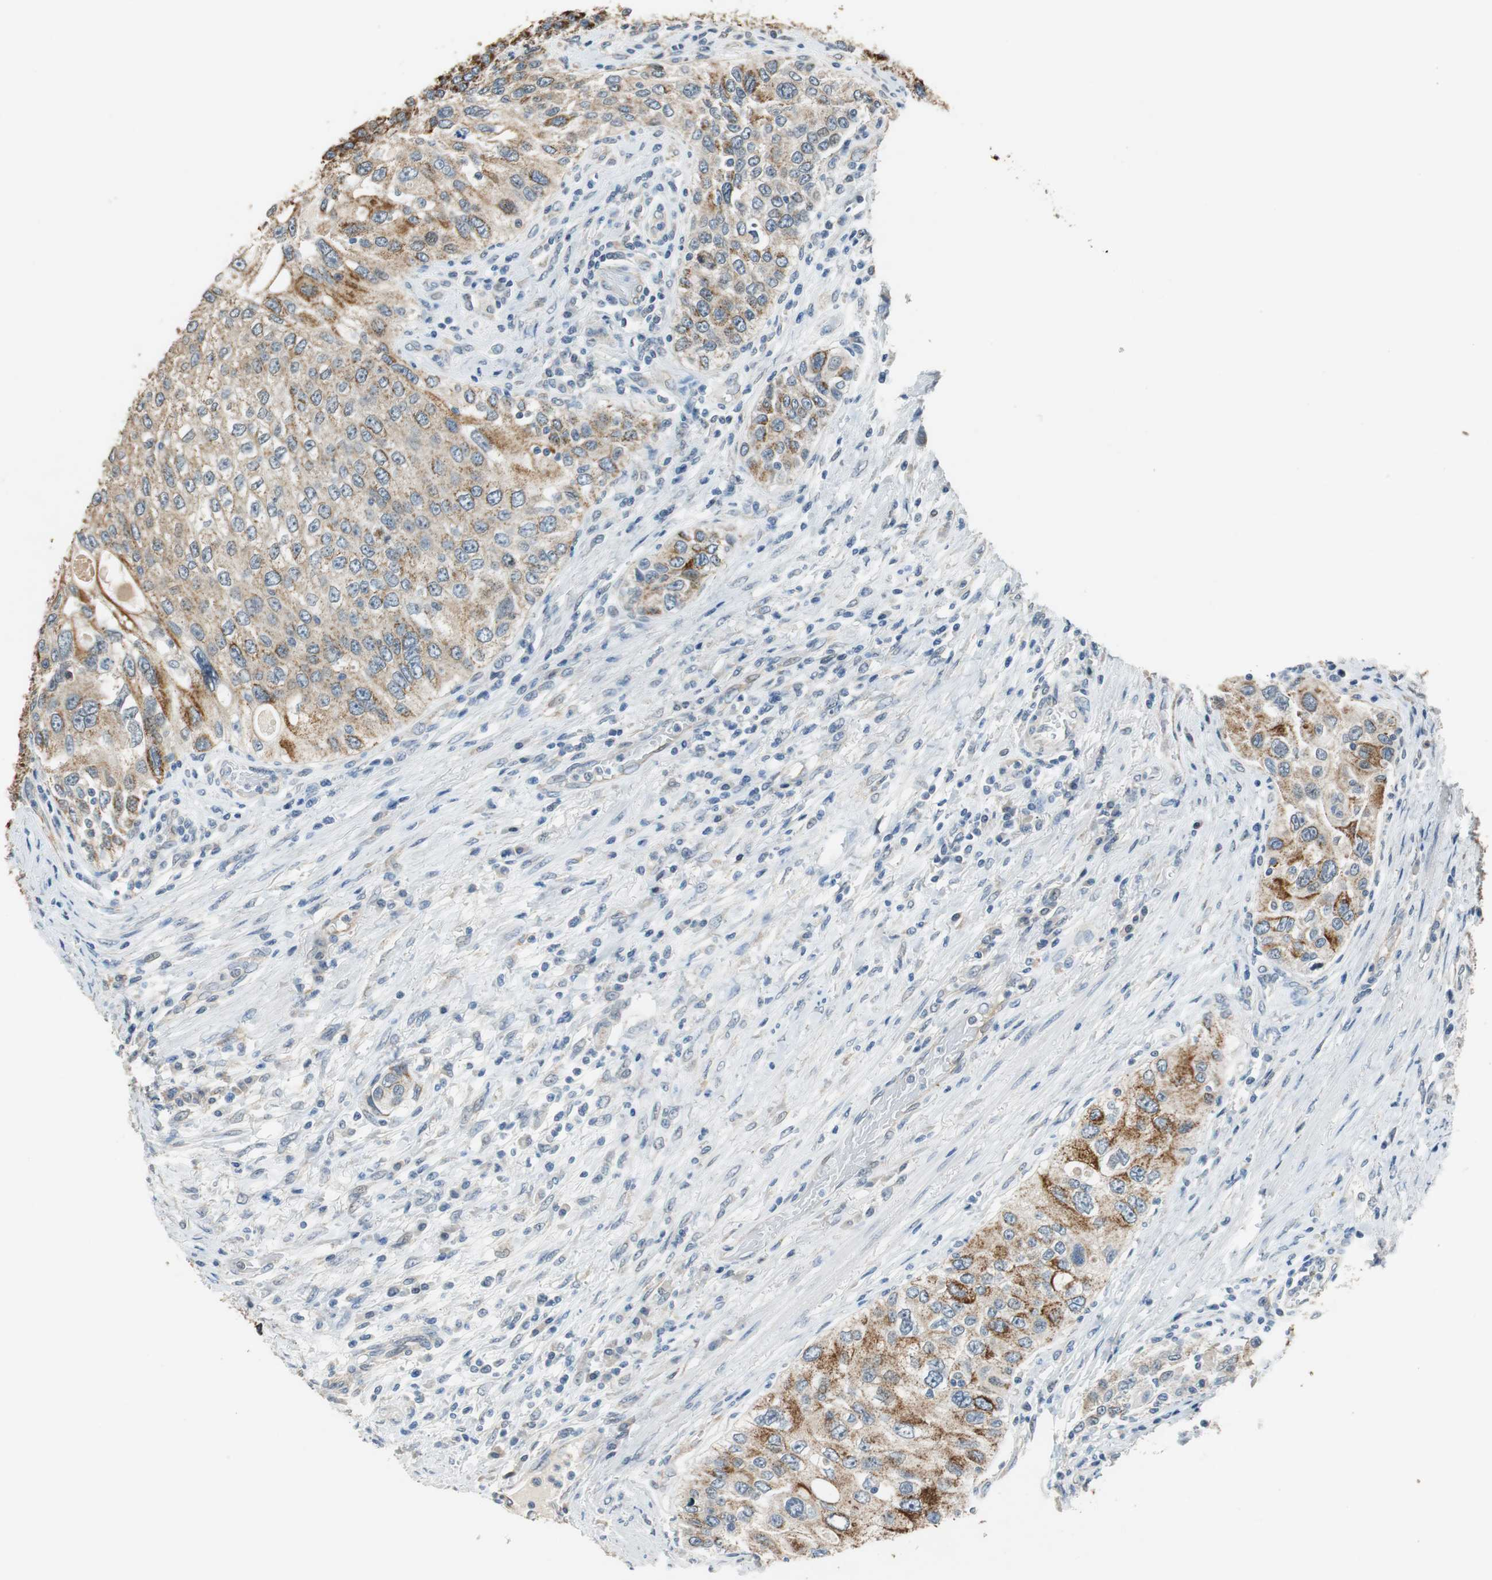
{"staining": {"intensity": "strong", "quantity": ">75%", "location": "cytoplasmic/membranous"}, "tissue": "urothelial cancer", "cell_type": "Tumor cells", "image_type": "cancer", "snomed": [{"axis": "morphology", "description": "Urothelial carcinoma, High grade"}, {"axis": "topography", "description": "Urinary bladder"}], "caption": "The immunohistochemical stain highlights strong cytoplasmic/membranous expression in tumor cells of high-grade urothelial carcinoma tissue. The protein of interest is stained brown, and the nuclei are stained in blue (DAB (3,3'-diaminobenzidine) IHC with brightfield microscopy, high magnification).", "gene": "ALDH4A1", "patient": {"sex": "female", "age": 56}}